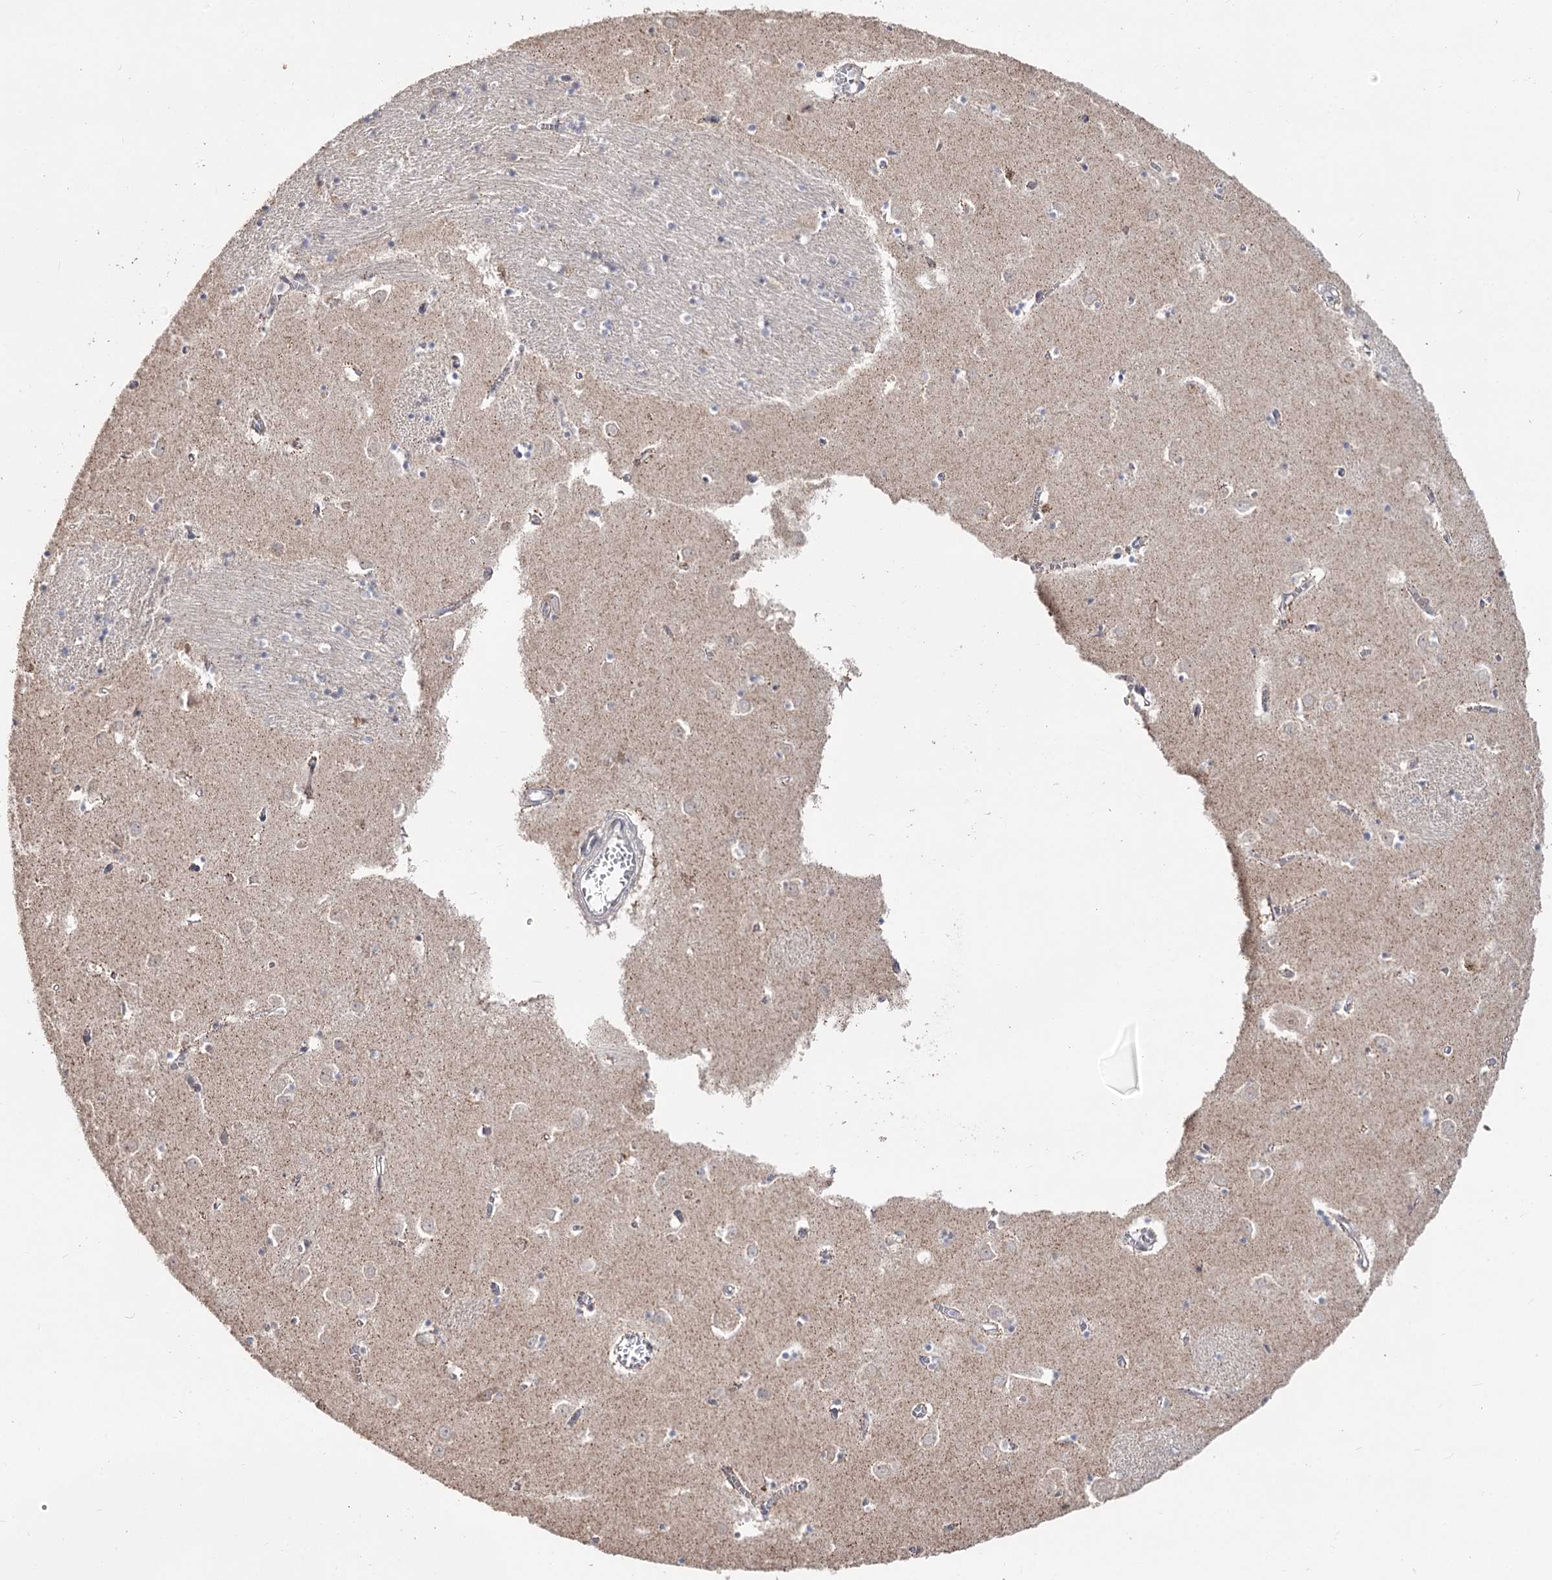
{"staining": {"intensity": "negative", "quantity": "none", "location": "none"}, "tissue": "caudate", "cell_type": "Glial cells", "image_type": "normal", "snomed": [{"axis": "morphology", "description": "Normal tissue, NOS"}, {"axis": "topography", "description": "Lateral ventricle wall"}], "caption": "Glial cells show no significant protein staining in normal caudate. The staining is performed using DAB brown chromogen with nuclei counter-stained in using hematoxylin.", "gene": "RUFY4", "patient": {"sex": "male", "age": 70}}